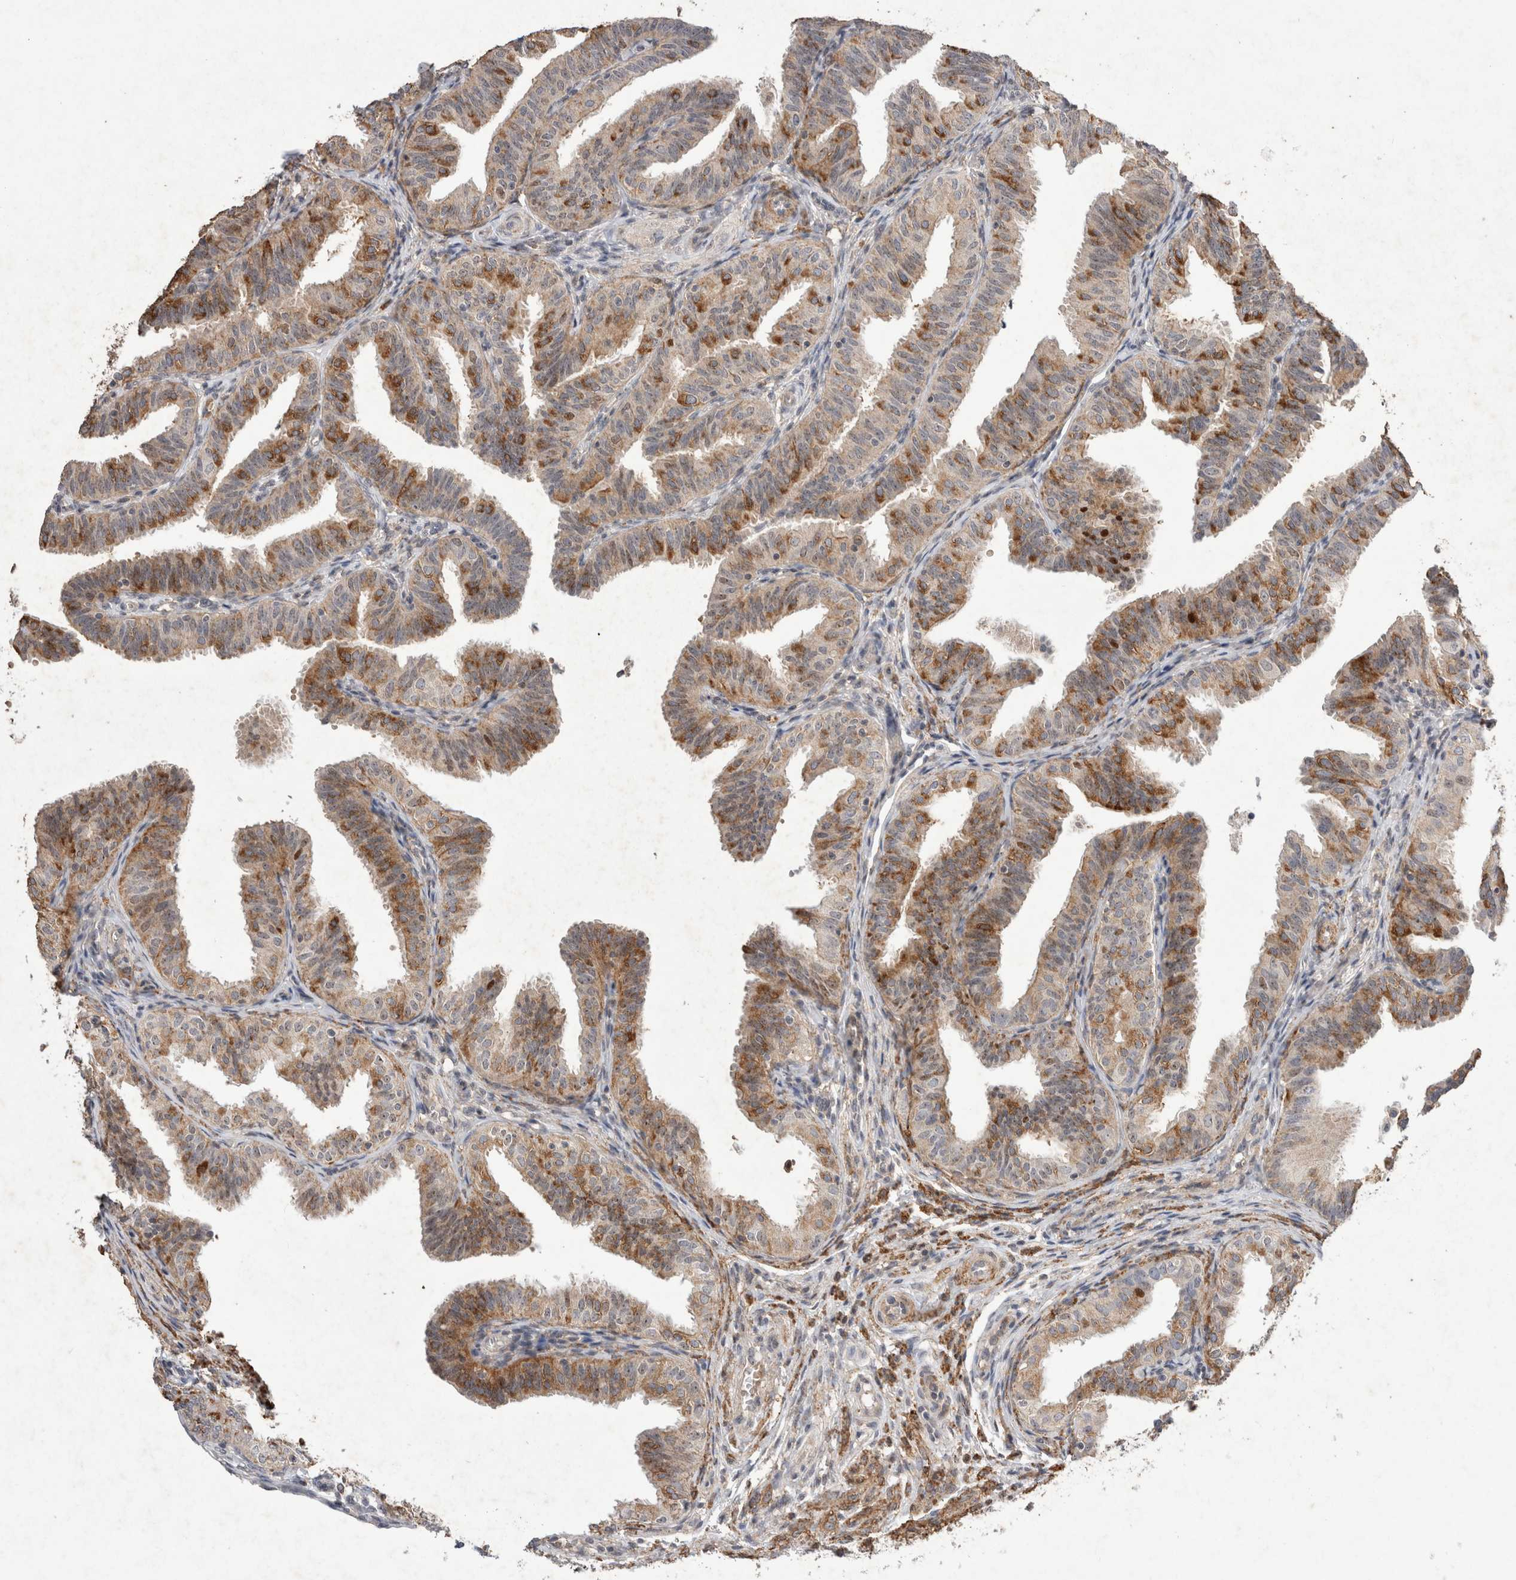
{"staining": {"intensity": "moderate", "quantity": "25%-75%", "location": "cytoplasmic/membranous,nuclear"}, "tissue": "fallopian tube", "cell_type": "Glandular cells", "image_type": "normal", "snomed": [{"axis": "morphology", "description": "Normal tissue, NOS"}, {"axis": "topography", "description": "Fallopian tube"}], "caption": "Glandular cells reveal moderate cytoplasmic/membranous,nuclear expression in approximately 25%-75% of cells in normal fallopian tube.", "gene": "STK11", "patient": {"sex": "female", "age": 35}}